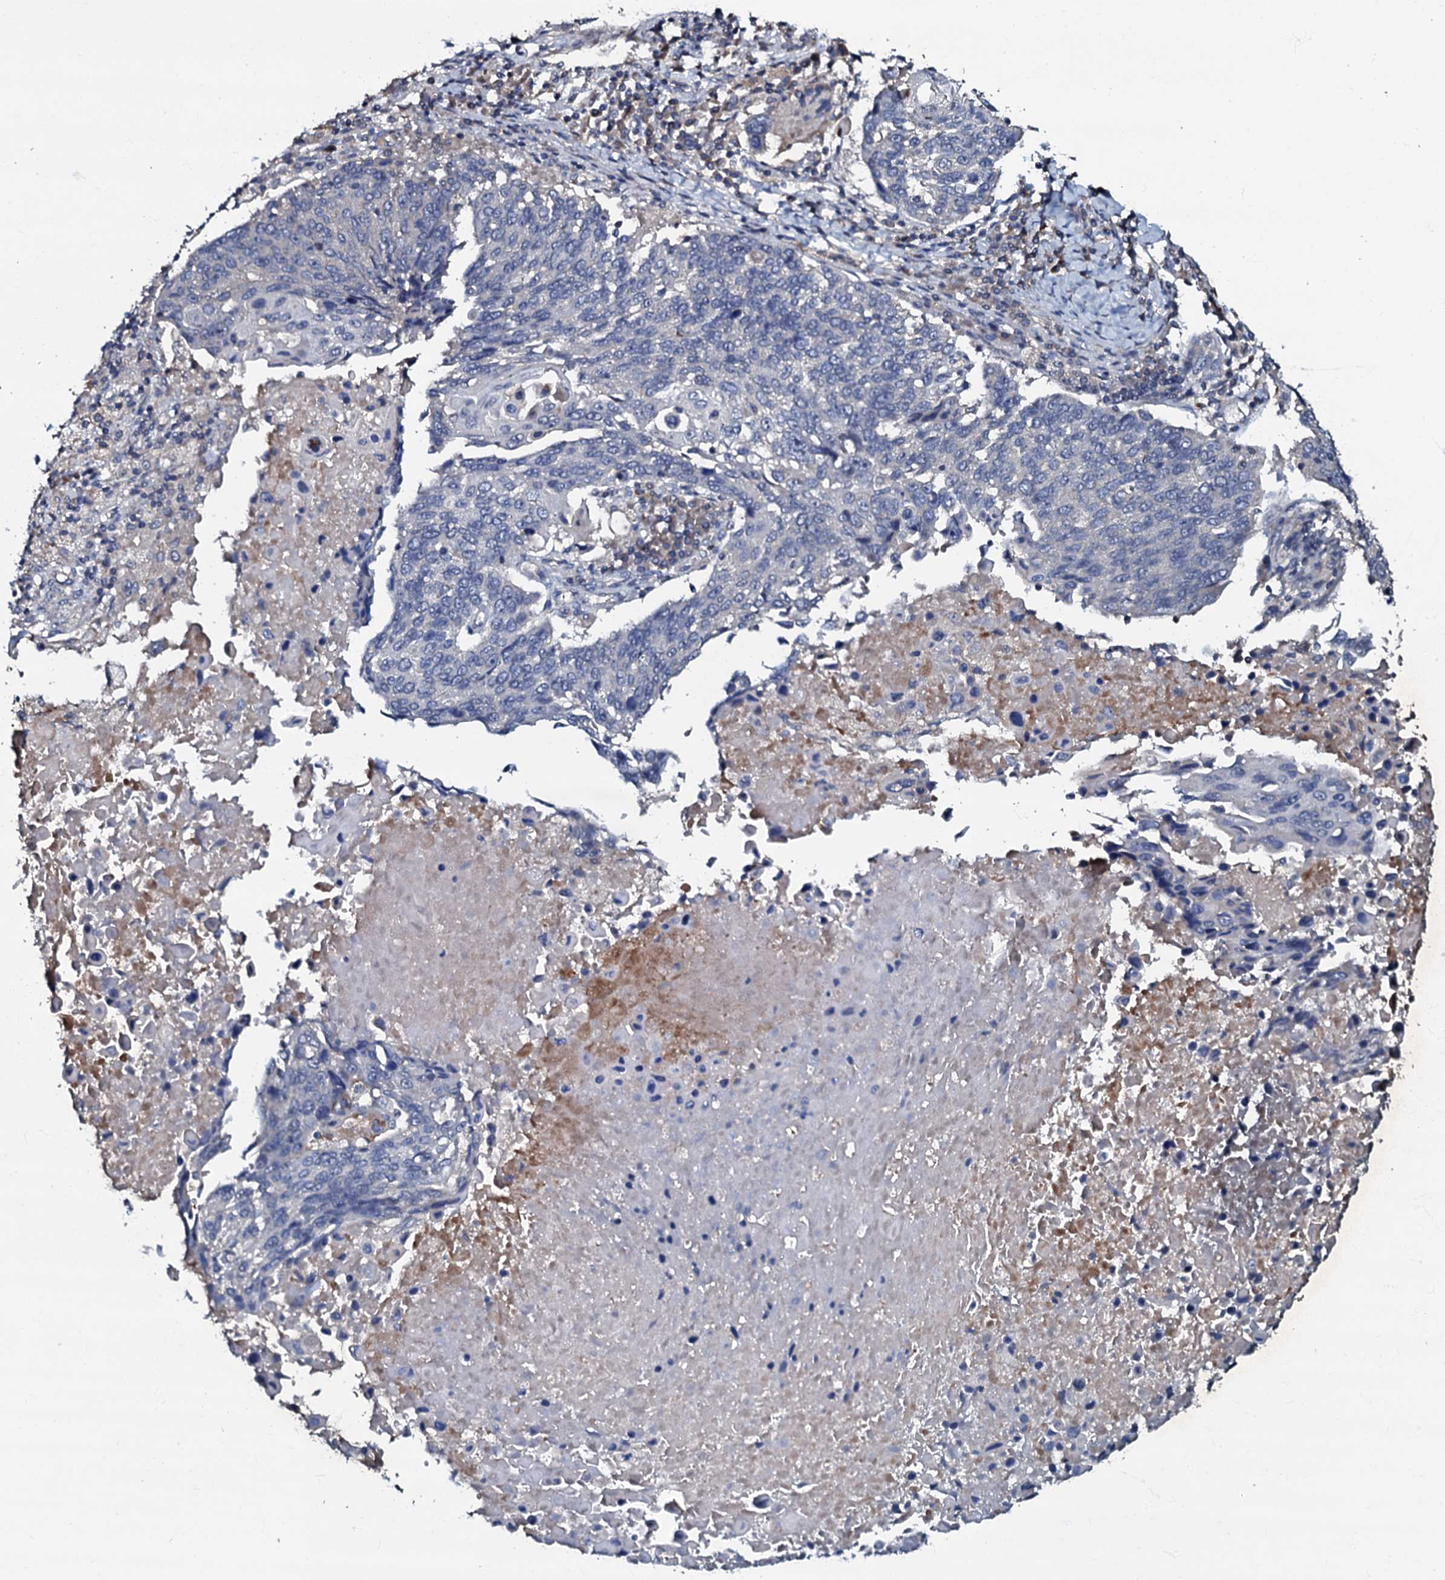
{"staining": {"intensity": "negative", "quantity": "none", "location": "none"}, "tissue": "lung cancer", "cell_type": "Tumor cells", "image_type": "cancer", "snomed": [{"axis": "morphology", "description": "Squamous cell carcinoma, NOS"}, {"axis": "topography", "description": "Lung"}], "caption": "The immunohistochemistry (IHC) micrograph has no significant staining in tumor cells of lung cancer tissue.", "gene": "CPNE2", "patient": {"sex": "male", "age": 66}}